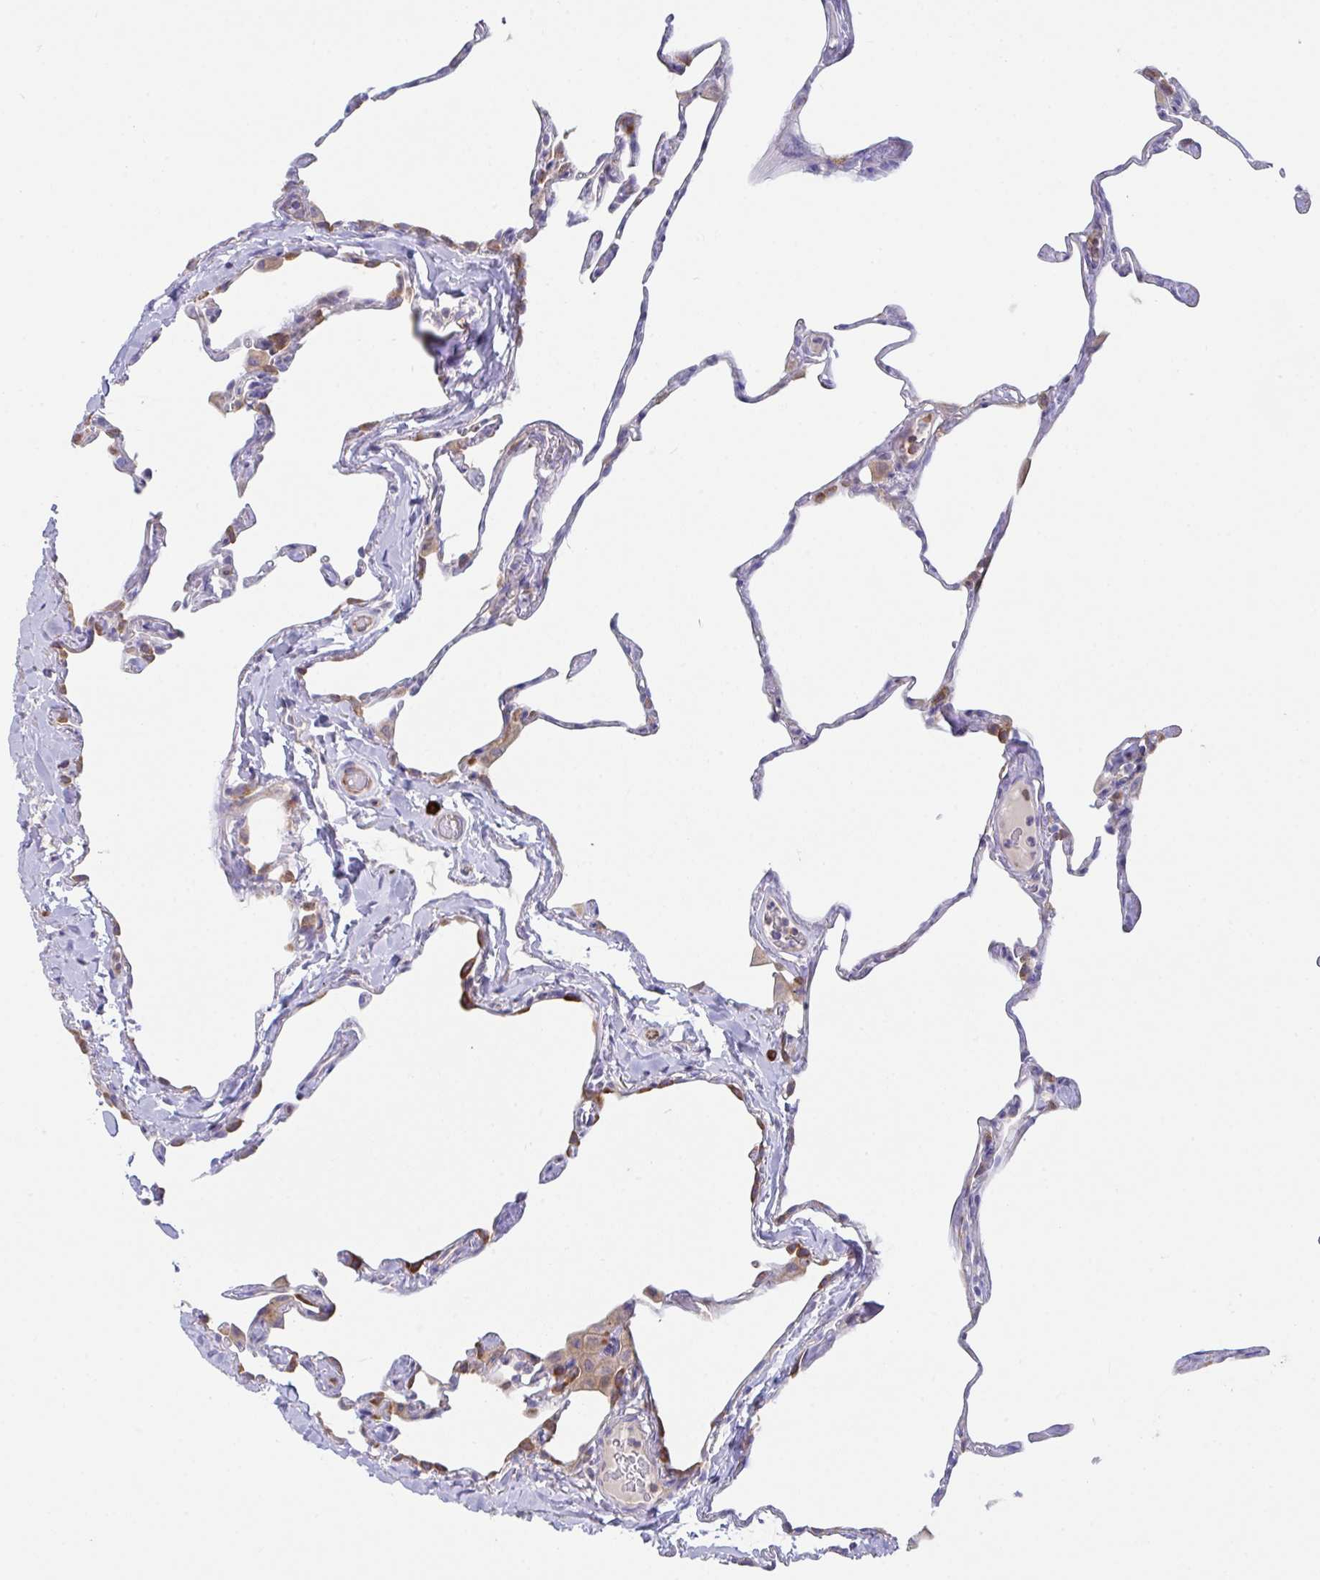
{"staining": {"intensity": "moderate", "quantity": "<25%", "location": "cytoplasmic/membranous"}, "tissue": "lung", "cell_type": "Alveolar cells", "image_type": "normal", "snomed": [{"axis": "morphology", "description": "Normal tissue, NOS"}, {"axis": "topography", "description": "Lung"}], "caption": "Alveolar cells display low levels of moderate cytoplasmic/membranous positivity in about <25% of cells in unremarkable lung.", "gene": "YARS2", "patient": {"sex": "male", "age": 65}}